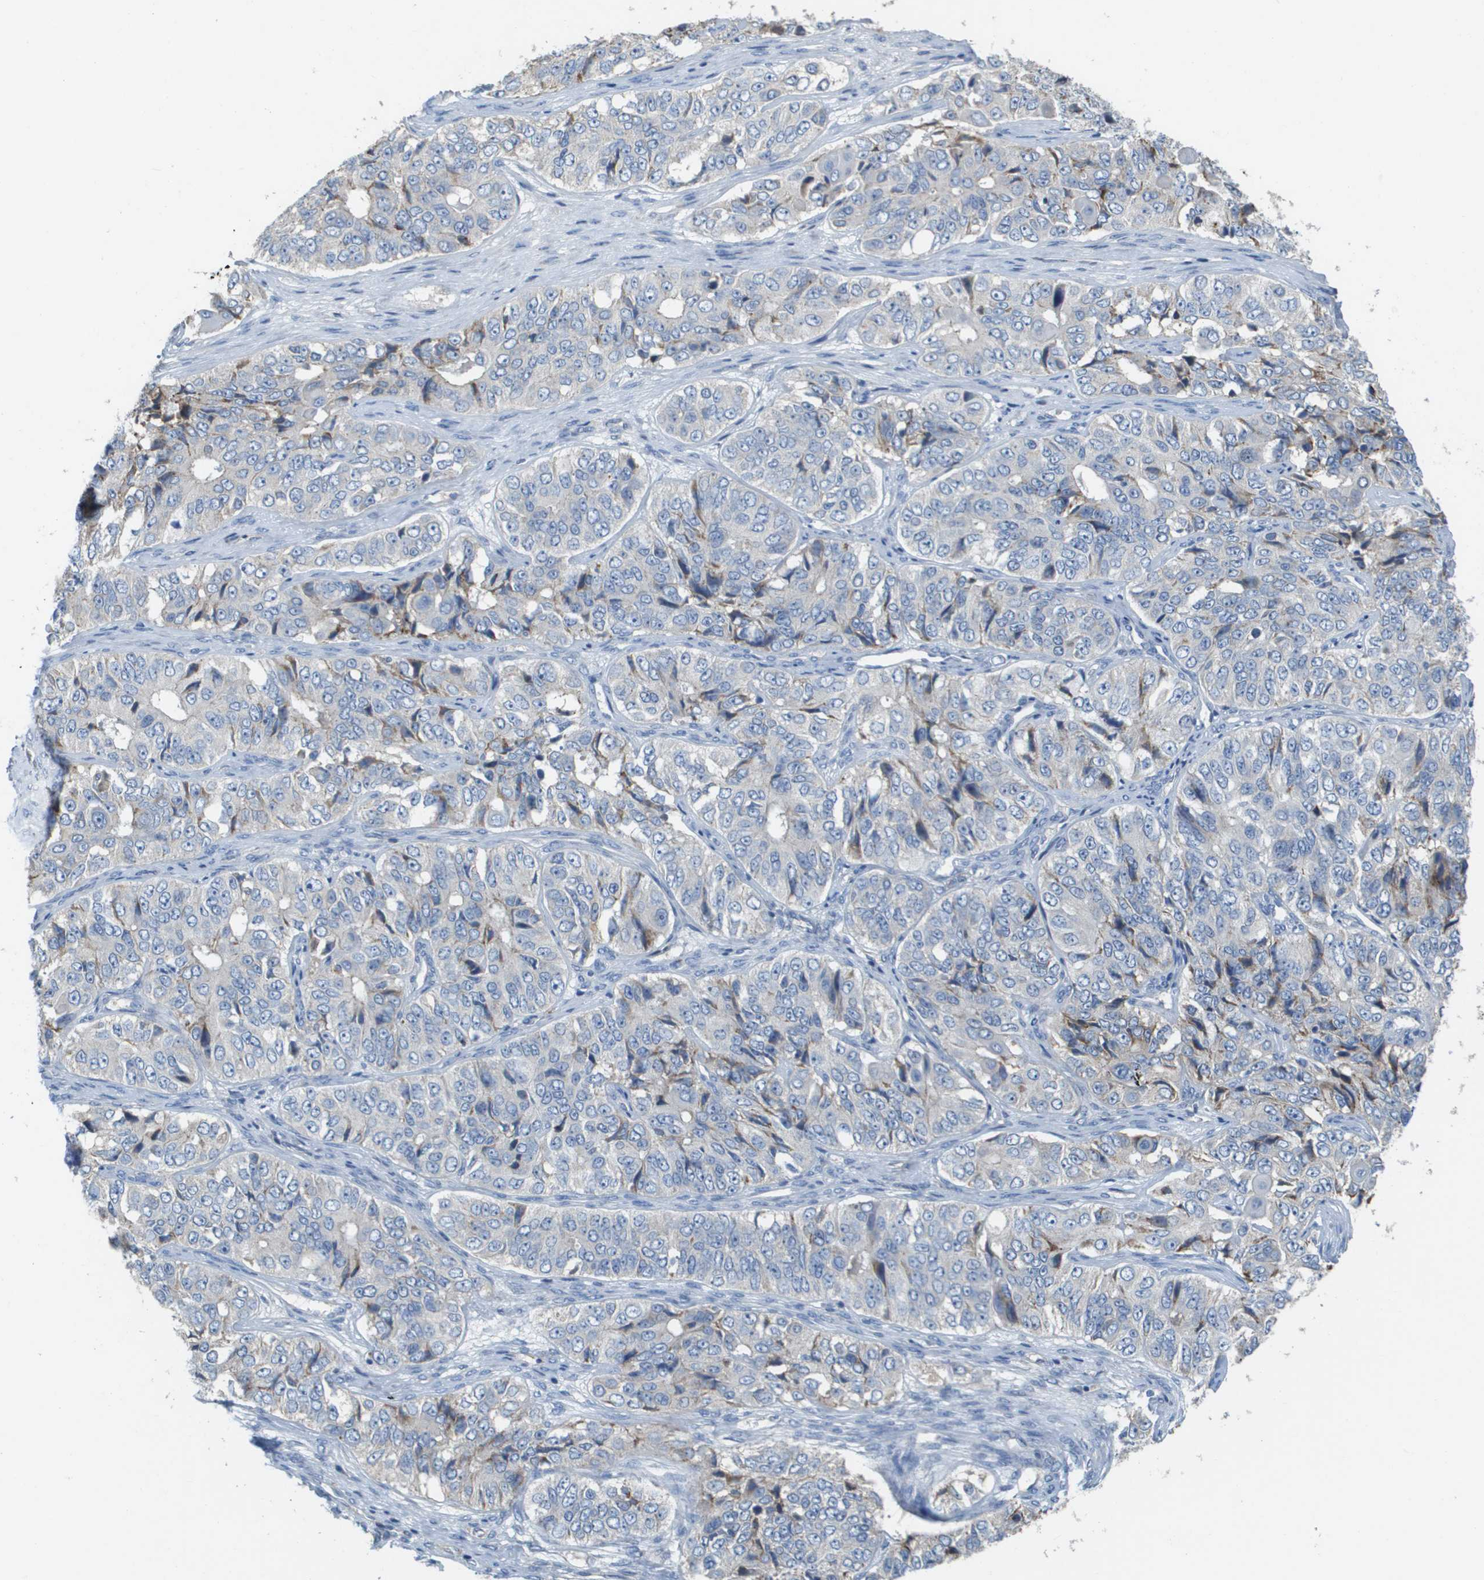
{"staining": {"intensity": "negative", "quantity": "none", "location": "none"}, "tissue": "ovarian cancer", "cell_type": "Tumor cells", "image_type": "cancer", "snomed": [{"axis": "morphology", "description": "Carcinoma, endometroid"}, {"axis": "topography", "description": "Ovary"}], "caption": "Tumor cells show no significant protein expression in ovarian cancer (endometroid carcinoma).", "gene": "CASP10", "patient": {"sex": "female", "age": 51}}